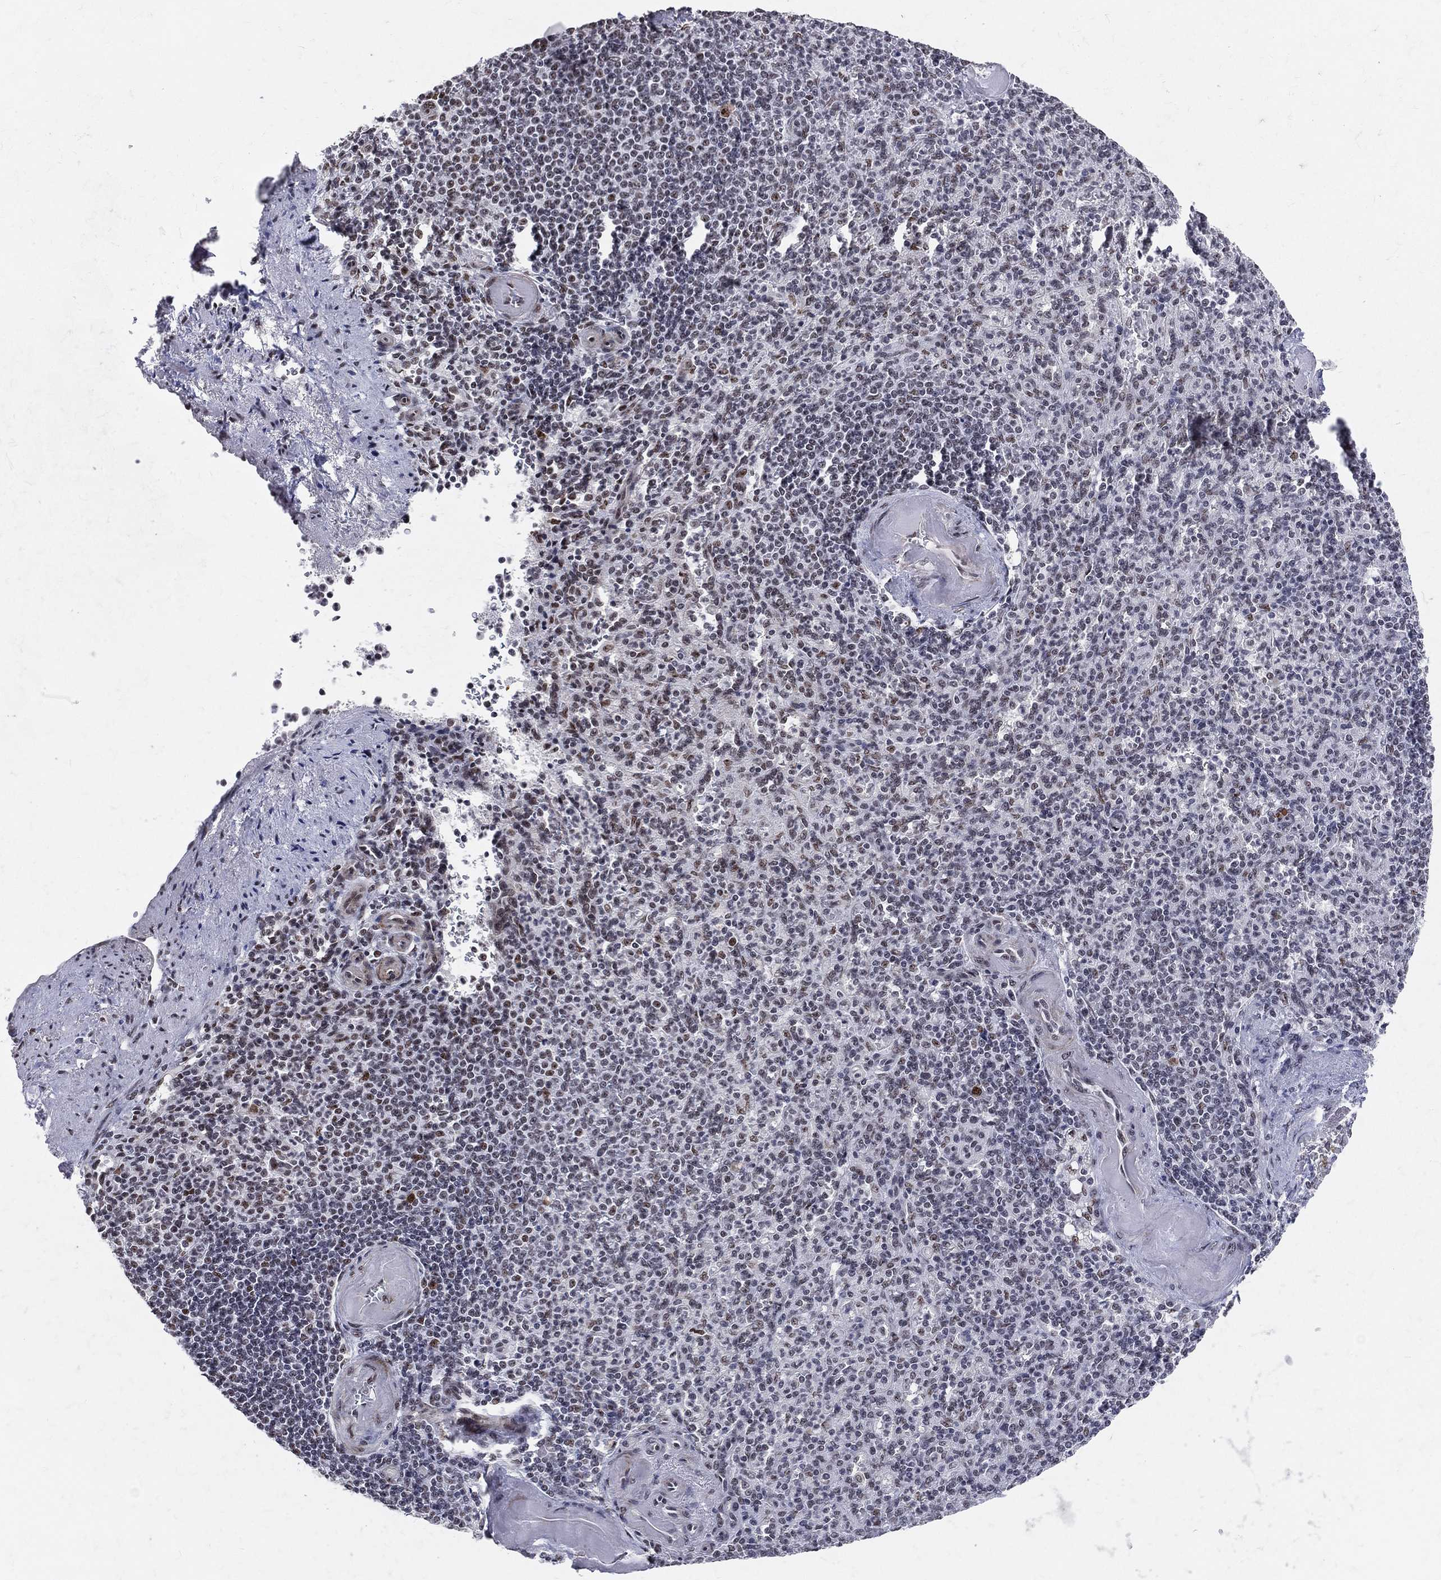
{"staining": {"intensity": "negative", "quantity": "none", "location": "none"}, "tissue": "spleen", "cell_type": "Cells in red pulp", "image_type": "normal", "snomed": [{"axis": "morphology", "description": "Normal tissue, NOS"}, {"axis": "topography", "description": "Spleen"}], "caption": "IHC of unremarkable human spleen shows no staining in cells in red pulp. The staining is performed using DAB (3,3'-diaminobenzidine) brown chromogen with nuclei counter-stained in using hematoxylin.", "gene": "CDK7", "patient": {"sex": "female", "age": 74}}